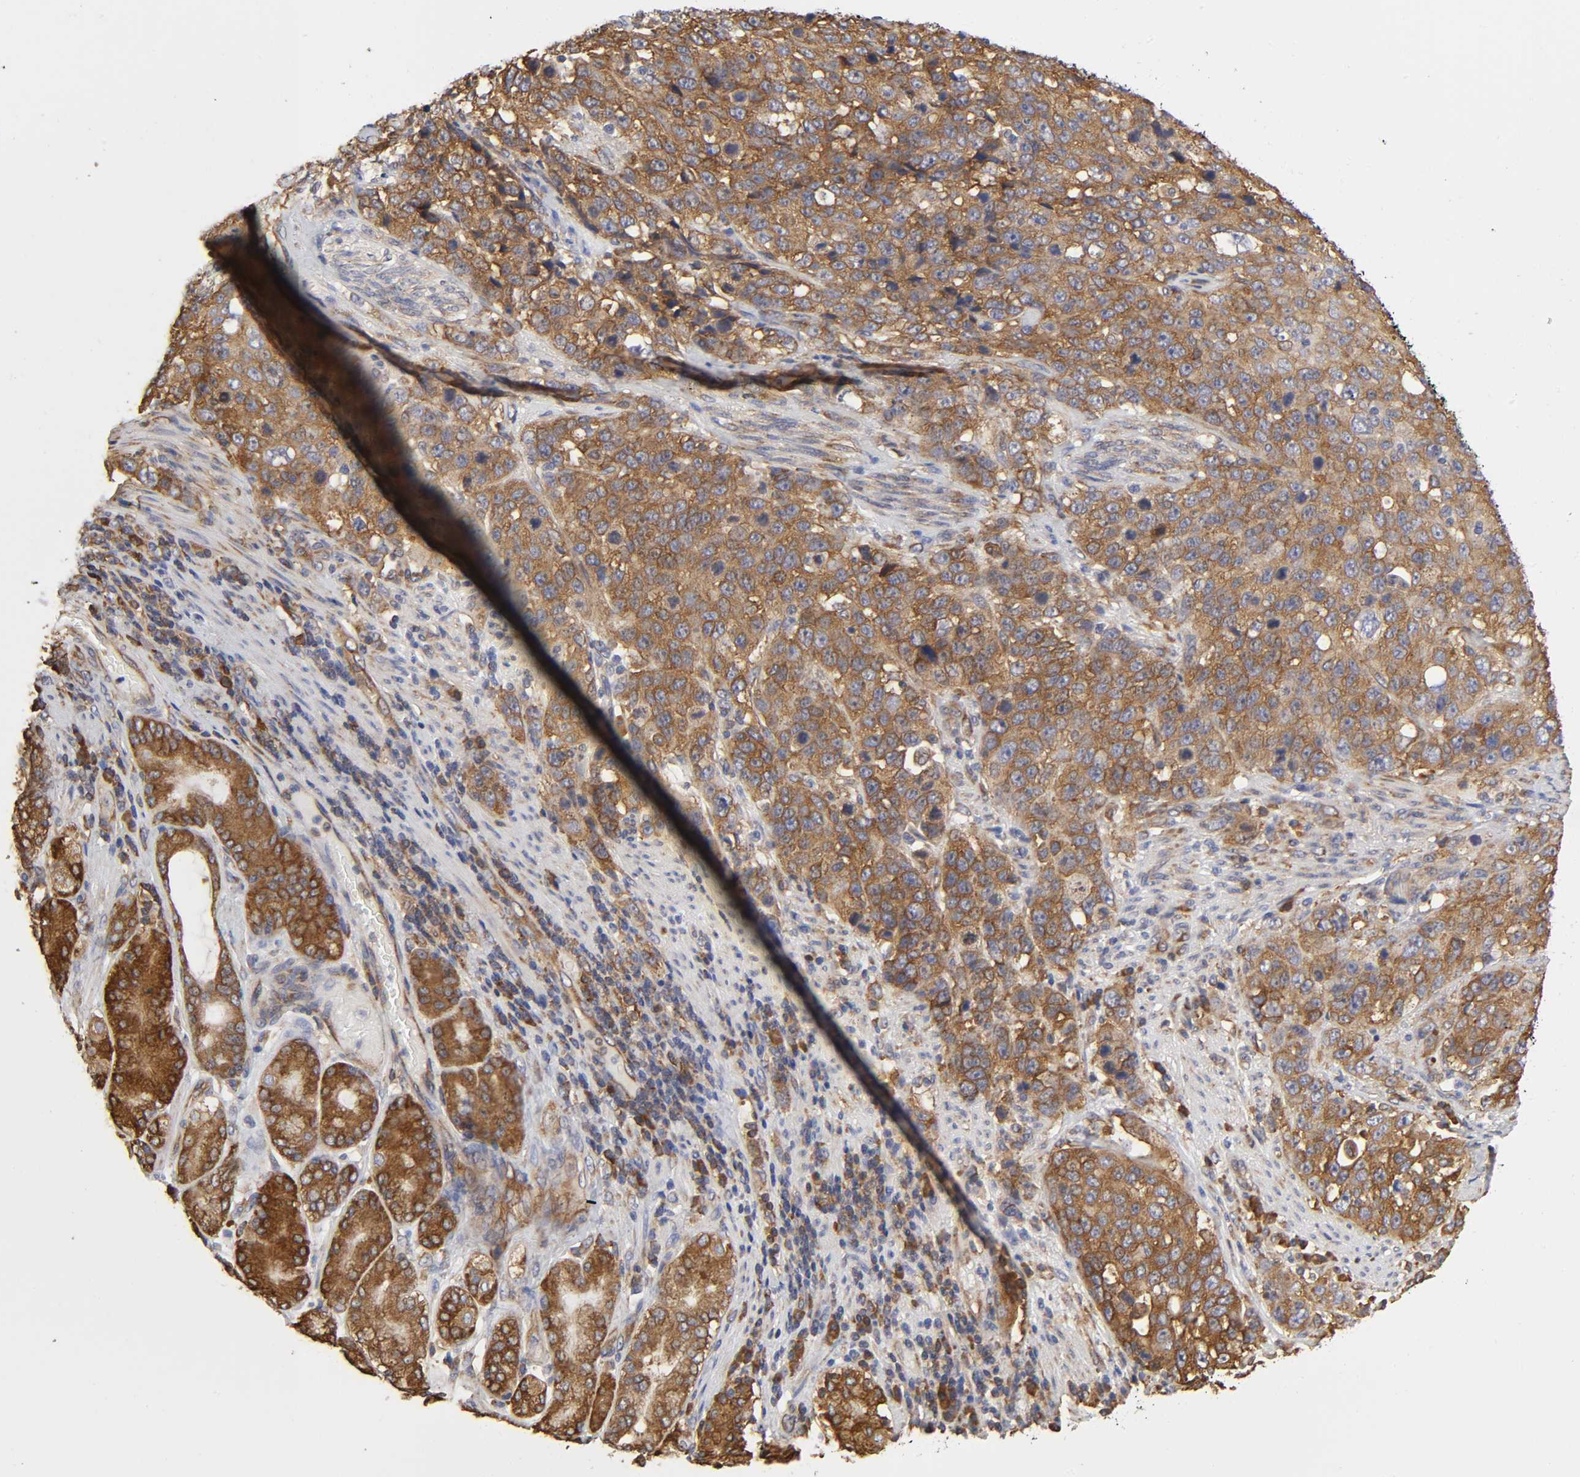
{"staining": {"intensity": "strong", "quantity": ">75%", "location": "cytoplasmic/membranous"}, "tissue": "stomach cancer", "cell_type": "Tumor cells", "image_type": "cancer", "snomed": [{"axis": "morphology", "description": "Normal tissue, NOS"}, {"axis": "morphology", "description": "Adenocarcinoma, NOS"}, {"axis": "topography", "description": "Stomach"}], "caption": "Strong cytoplasmic/membranous expression is identified in about >75% of tumor cells in stomach adenocarcinoma.", "gene": "RPL14", "patient": {"sex": "male", "age": 48}}